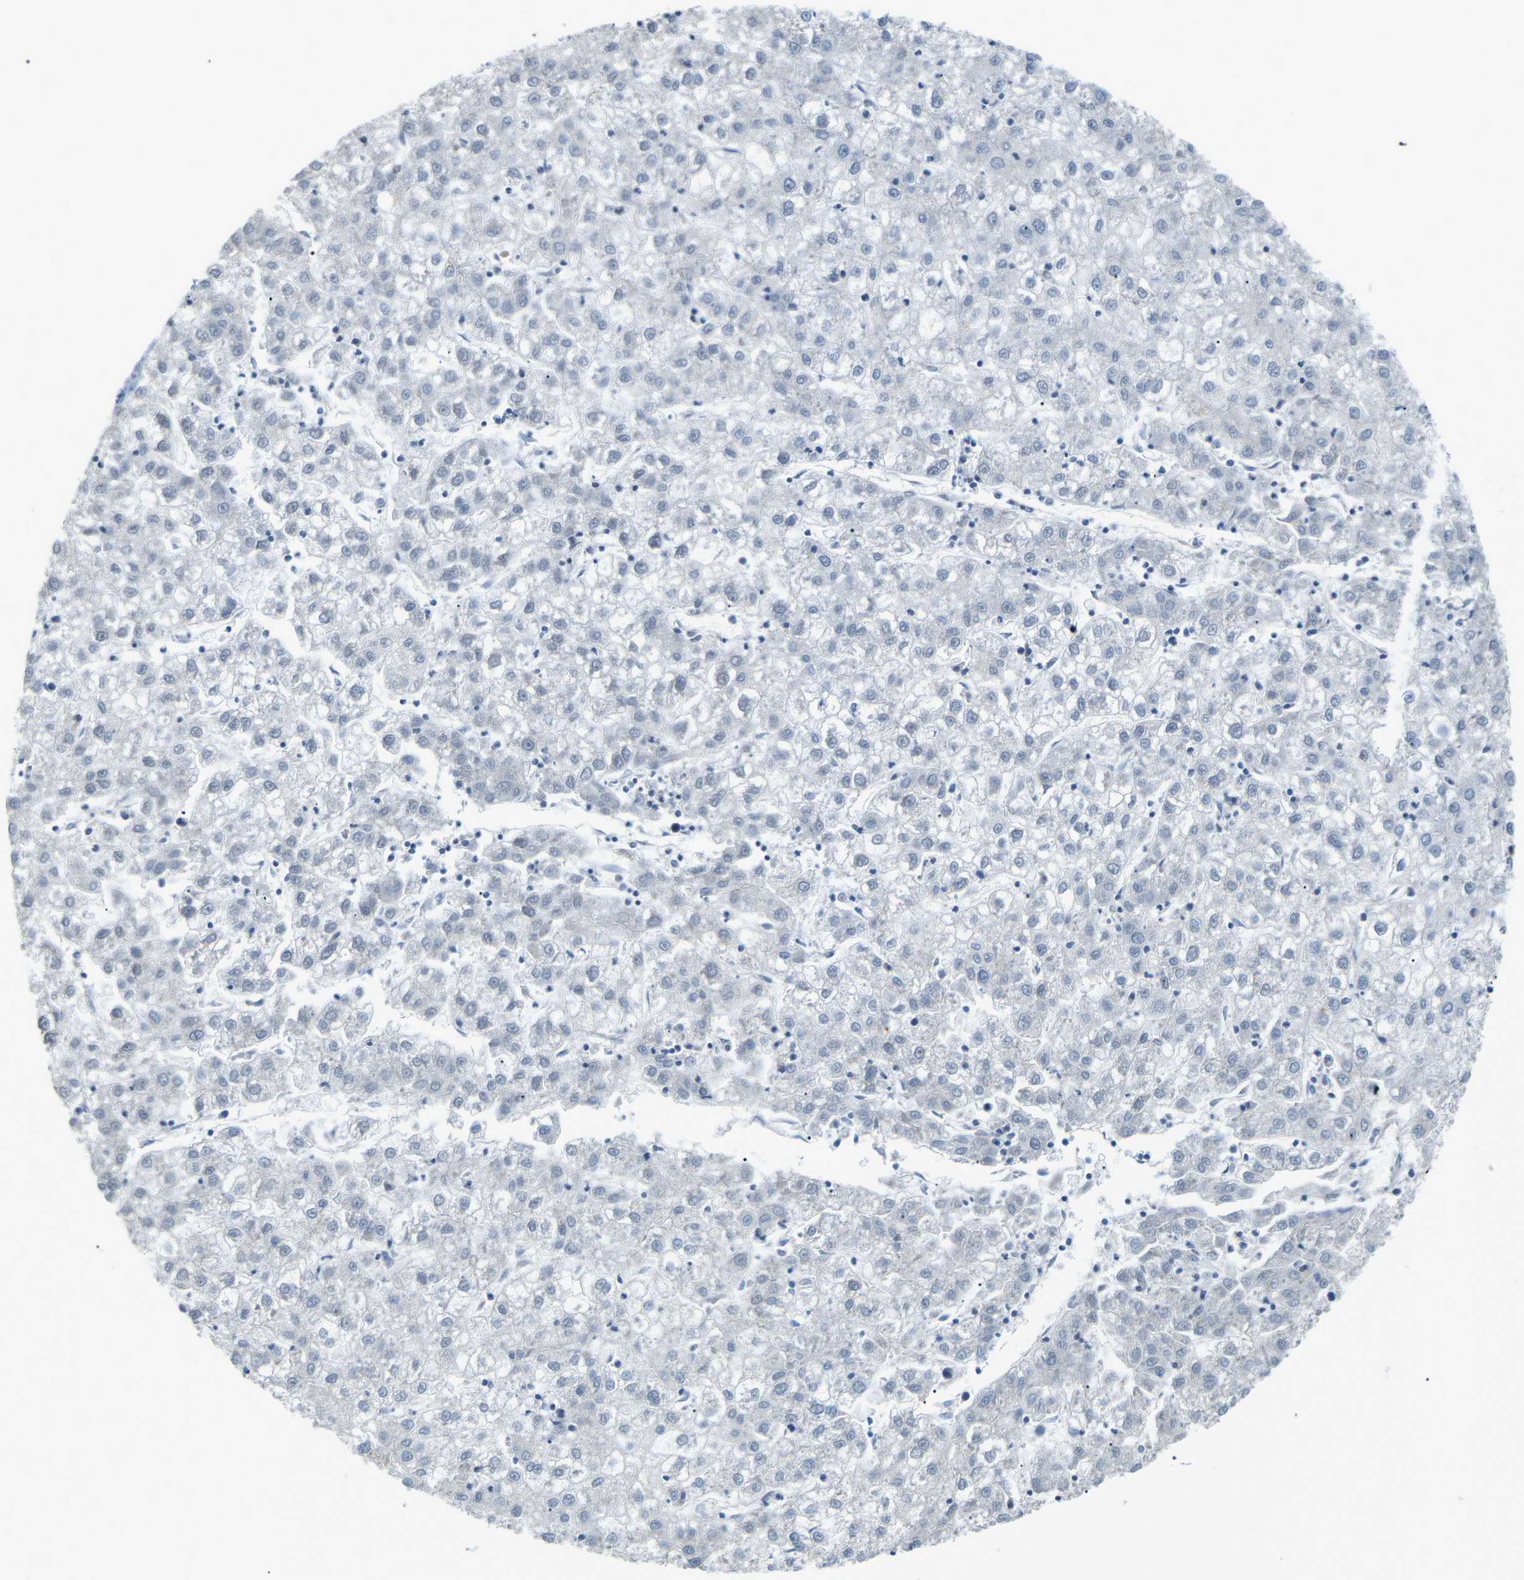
{"staining": {"intensity": "negative", "quantity": "none", "location": "none"}, "tissue": "liver cancer", "cell_type": "Tumor cells", "image_type": "cancer", "snomed": [{"axis": "morphology", "description": "Carcinoma, Hepatocellular, NOS"}, {"axis": "topography", "description": "Liver"}], "caption": "Tumor cells show no significant positivity in liver cancer (hepatocellular carcinoma).", "gene": "RTN3", "patient": {"sex": "male", "age": 72}}